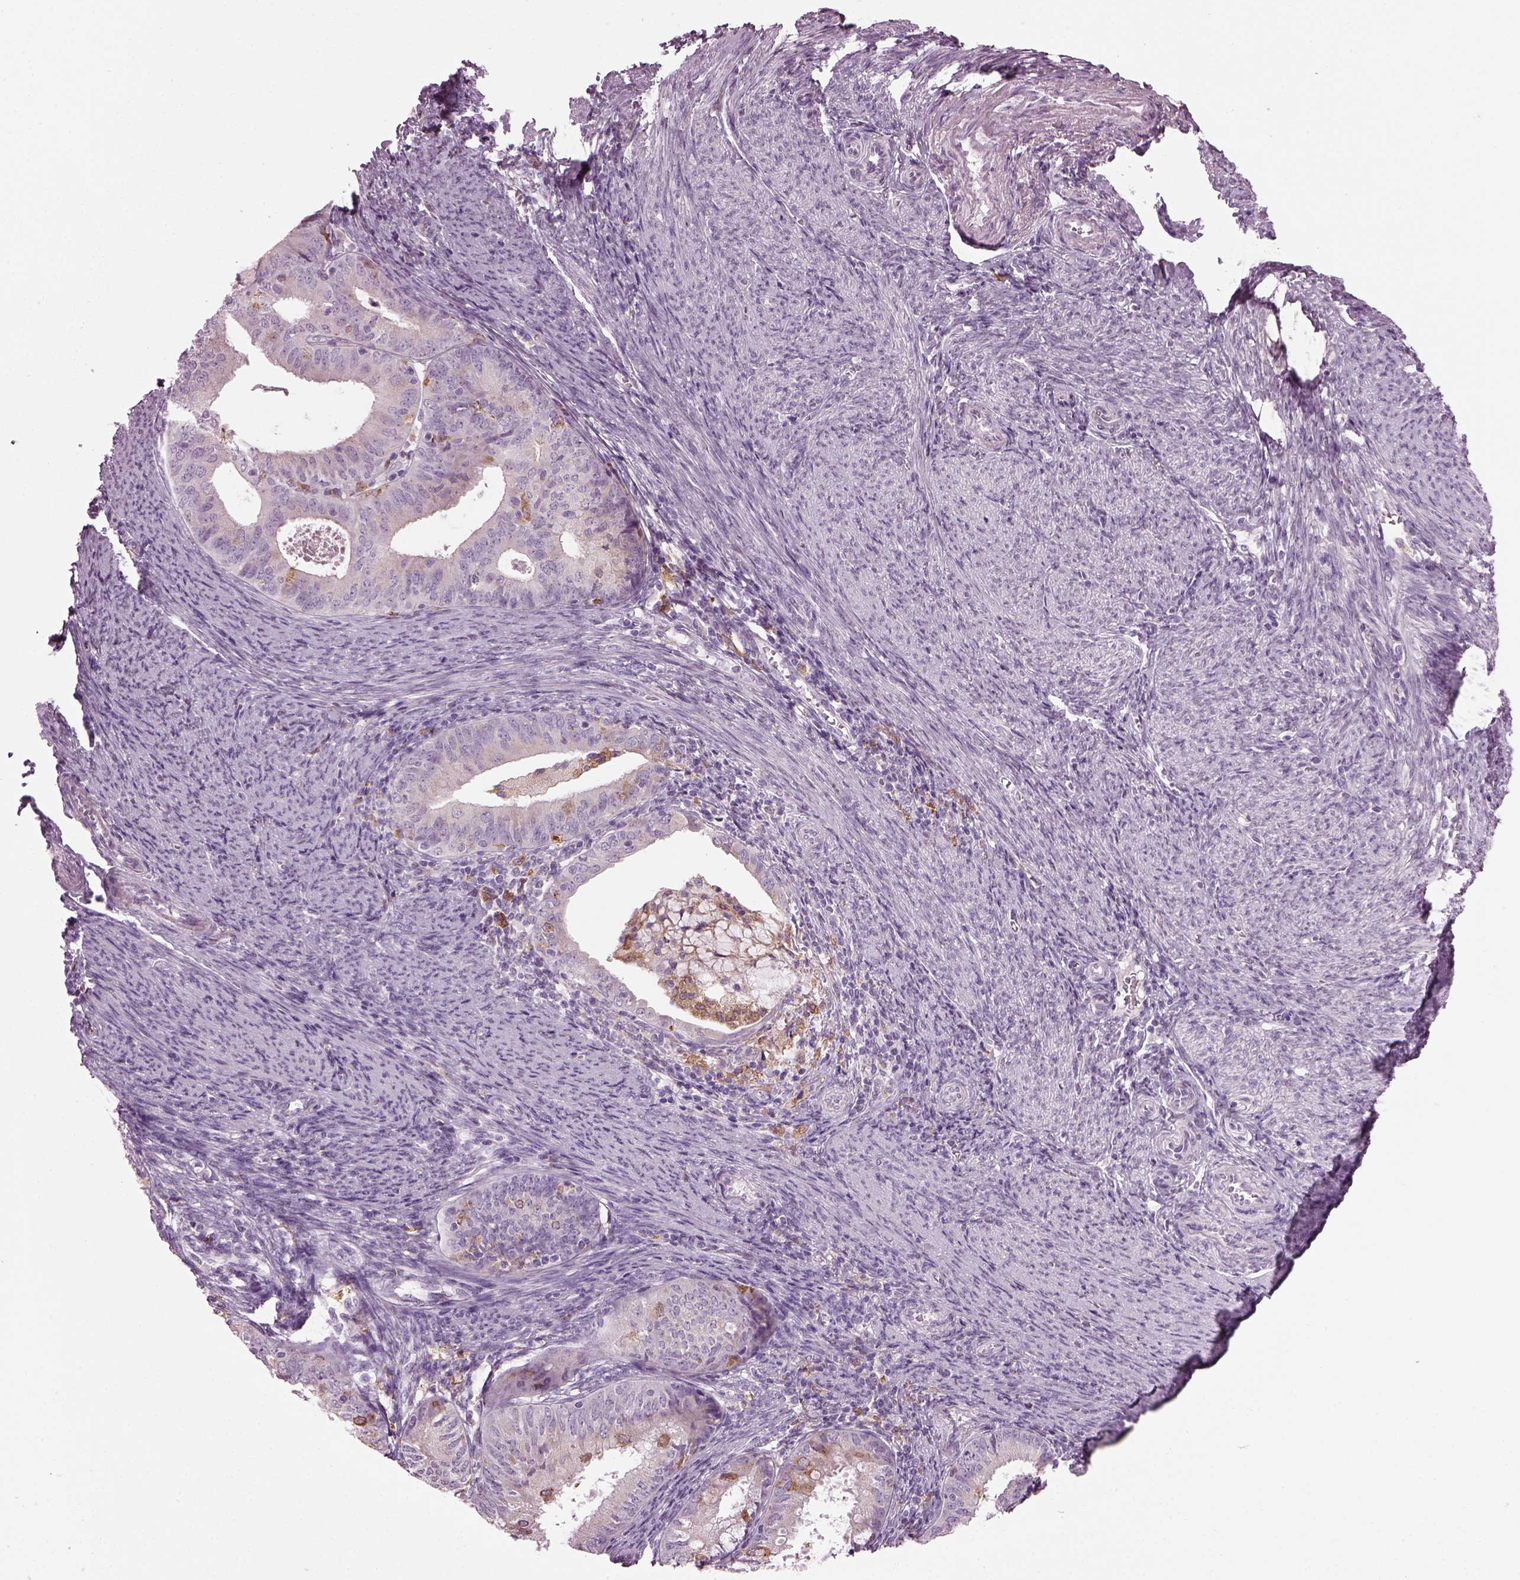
{"staining": {"intensity": "negative", "quantity": "none", "location": "none"}, "tissue": "endometrial cancer", "cell_type": "Tumor cells", "image_type": "cancer", "snomed": [{"axis": "morphology", "description": "Adenocarcinoma, NOS"}, {"axis": "topography", "description": "Endometrium"}], "caption": "The image shows no staining of tumor cells in endometrial cancer (adenocarcinoma).", "gene": "TMEM231", "patient": {"sex": "female", "age": 57}}